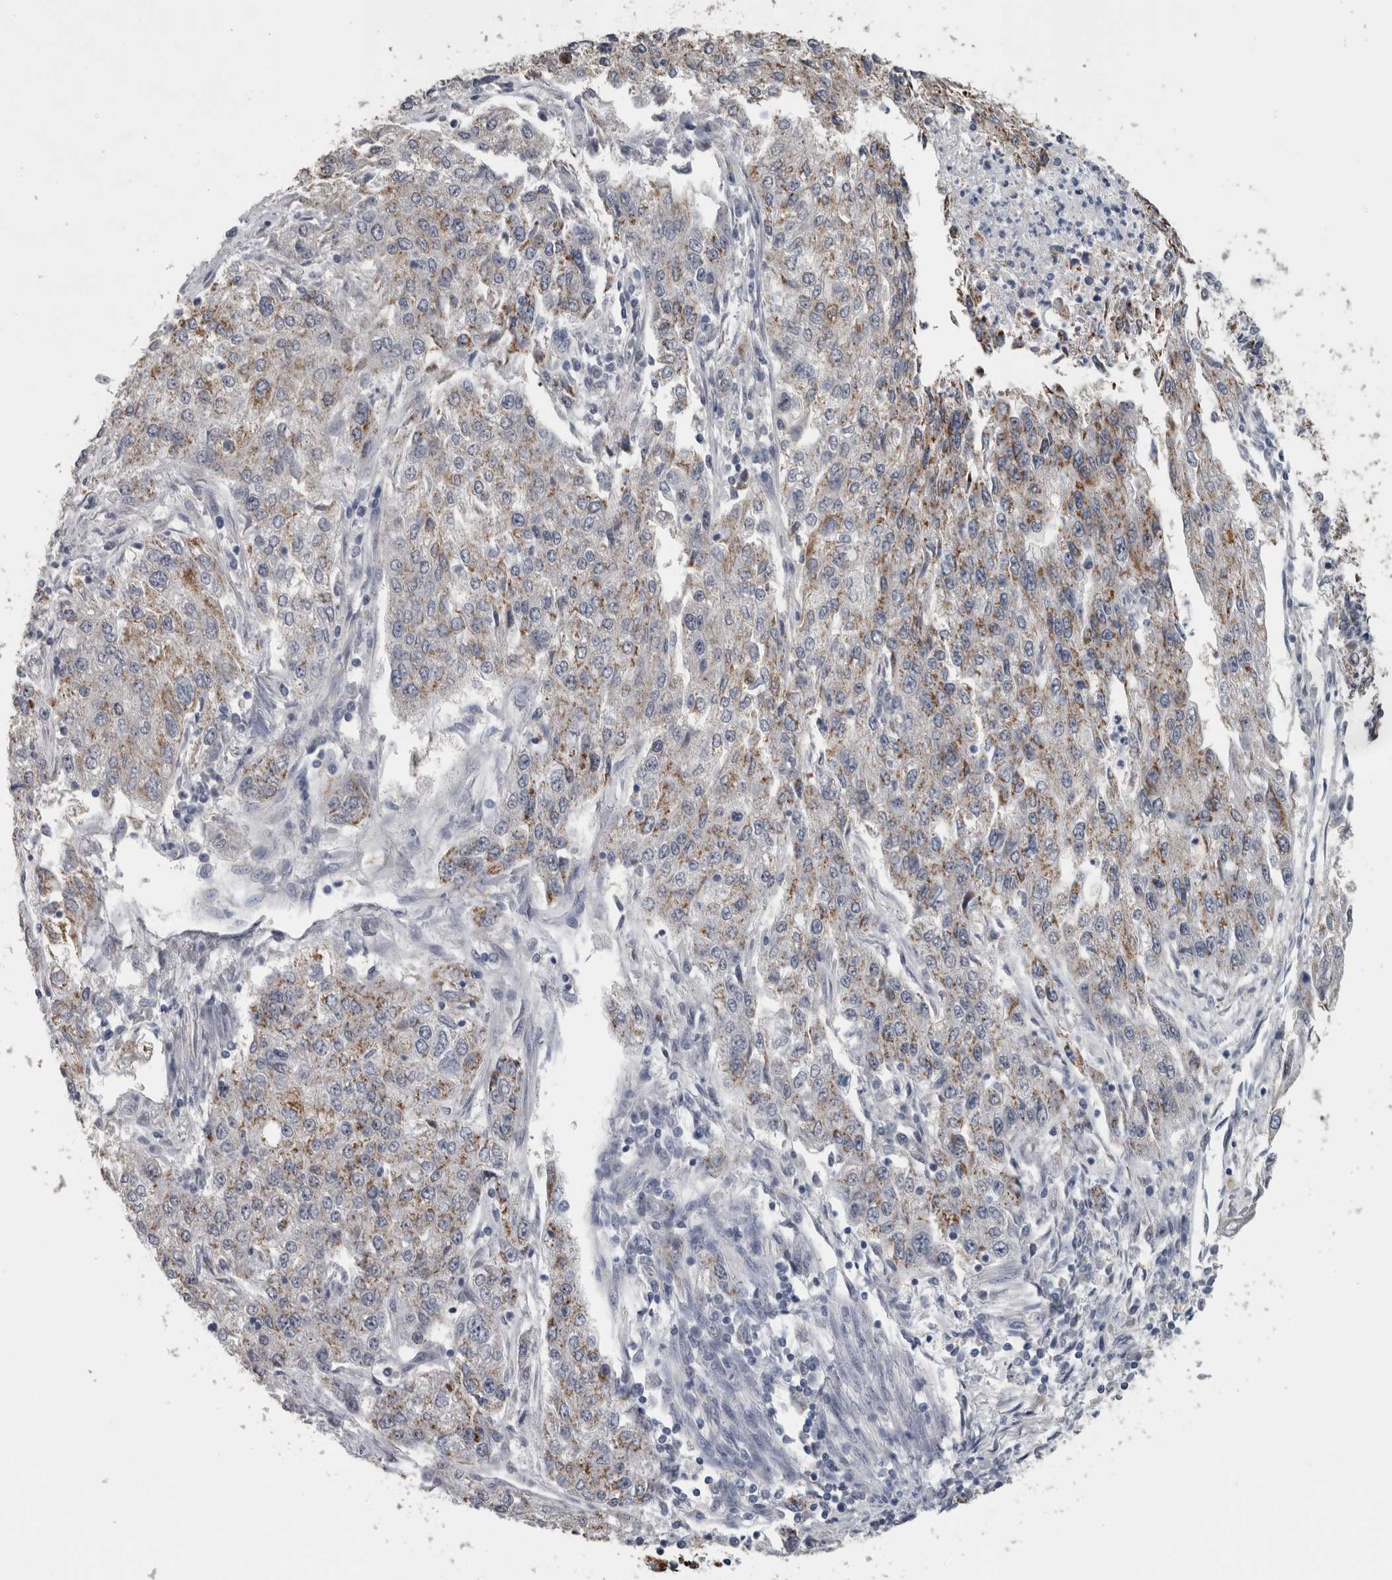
{"staining": {"intensity": "moderate", "quantity": ">75%", "location": "cytoplasmic/membranous"}, "tissue": "endometrial cancer", "cell_type": "Tumor cells", "image_type": "cancer", "snomed": [{"axis": "morphology", "description": "Adenocarcinoma, NOS"}, {"axis": "topography", "description": "Endometrium"}], "caption": "Immunohistochemistry (IHC) histopathology image of neoplastic tissue: endometrial cancer stained using immunohistochemistry shows medium levels of moderate protein expression localized specifically in the cytoplasmic/membranous of tumor cells, appearing as a cytoplasmic/membranous brown color.", "gene": "OR2K2", "patient": {"sex": "female", "age": 49}}